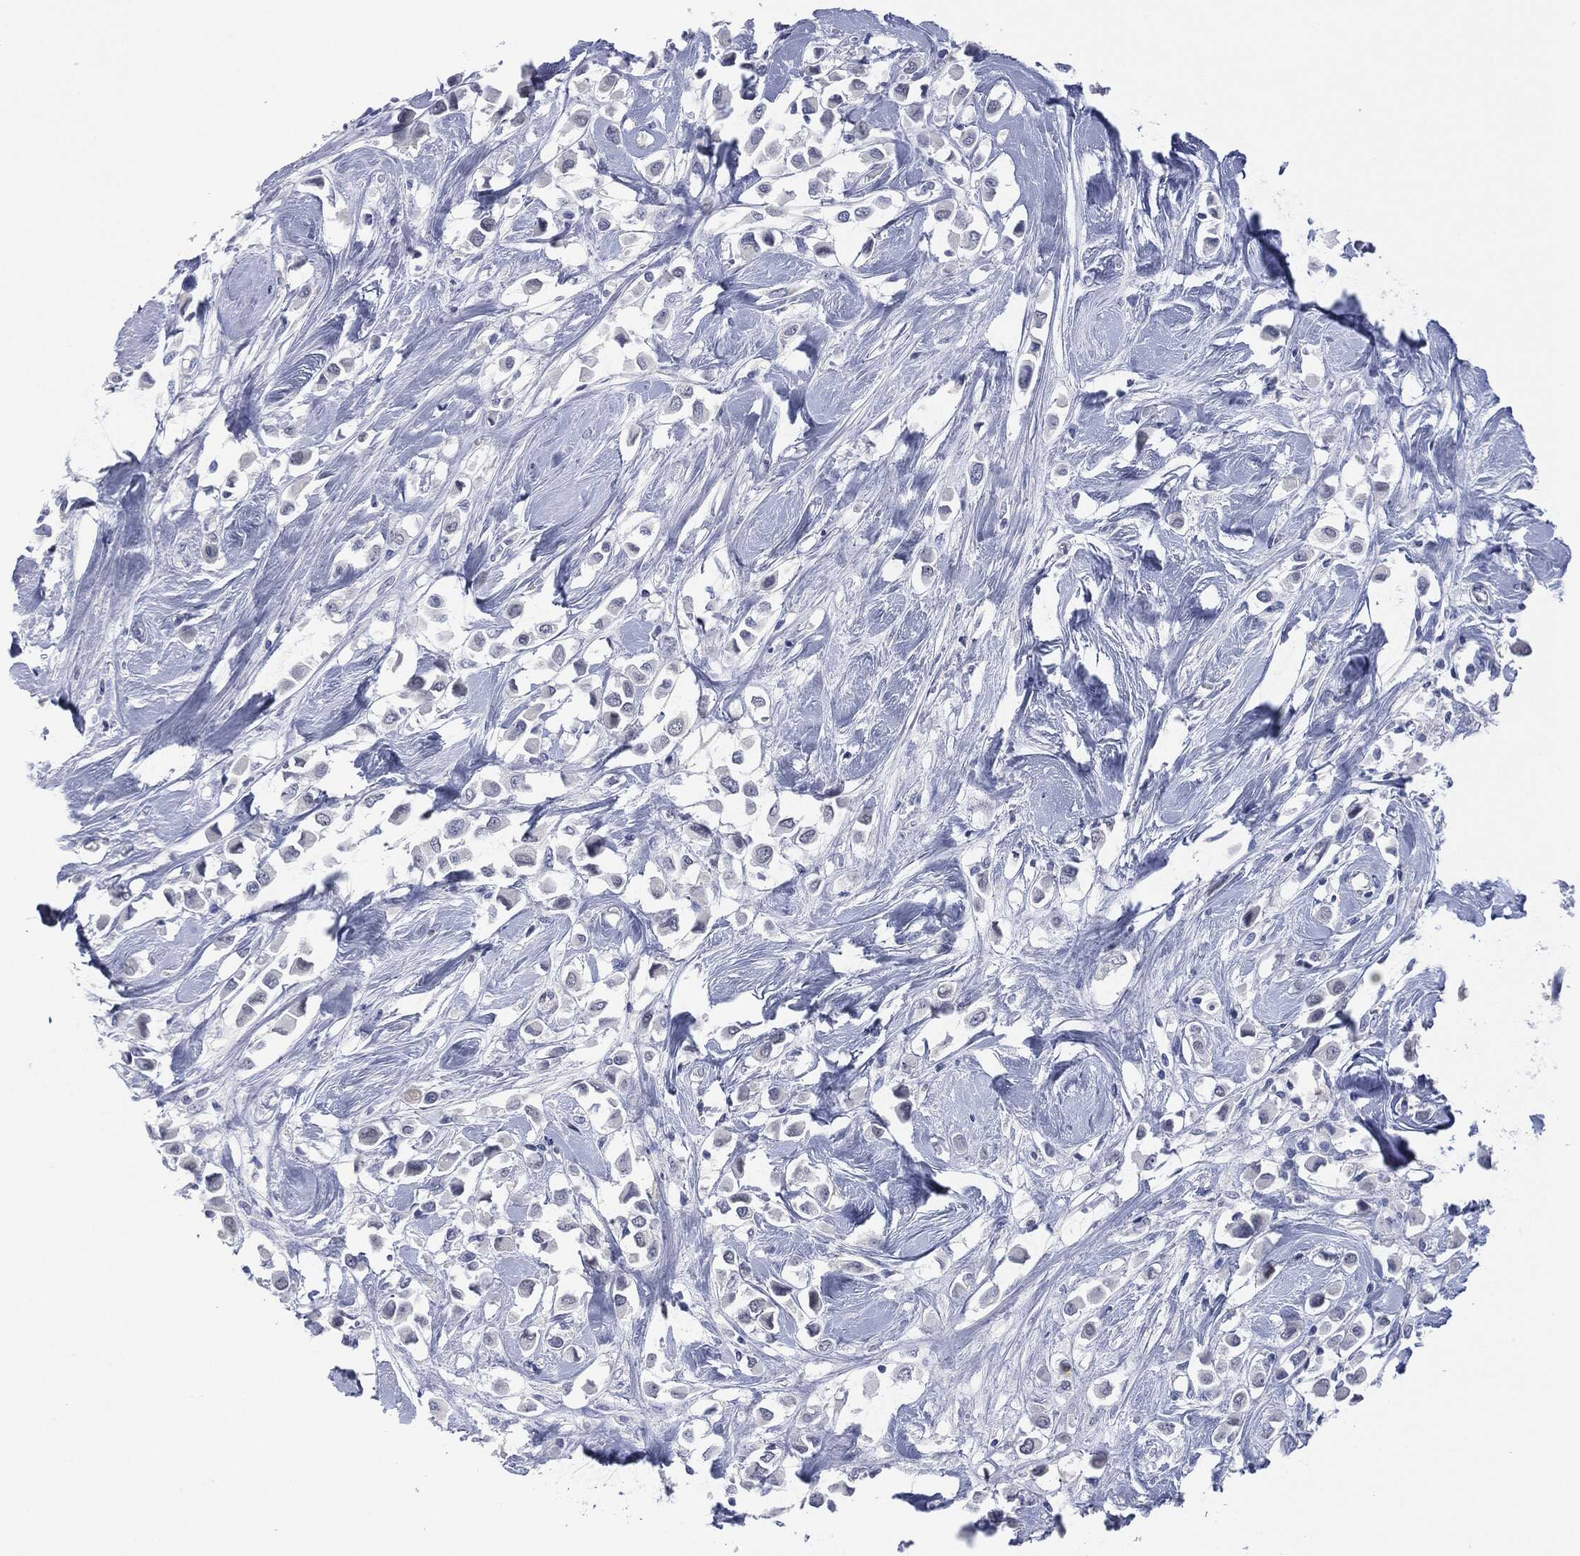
{"staining": {"intensity": "negative", "quantity": "none", "location": "none"}, "tissue": "breast cancer", "cell_type": "Tumor cells", "image_type": "cancer", "snomed": [{"axis": "morphology", "description": "Duct carcinoma"}, {"axis": "topography", "description": "Breast"}], "caption": "A histopathology image of breast invasive ductal carcinoma stained for a protein demonstrates no brown staining in tumor cells.", "gene": "MUC16", "patient": {"sex": "female", "age": 61}}